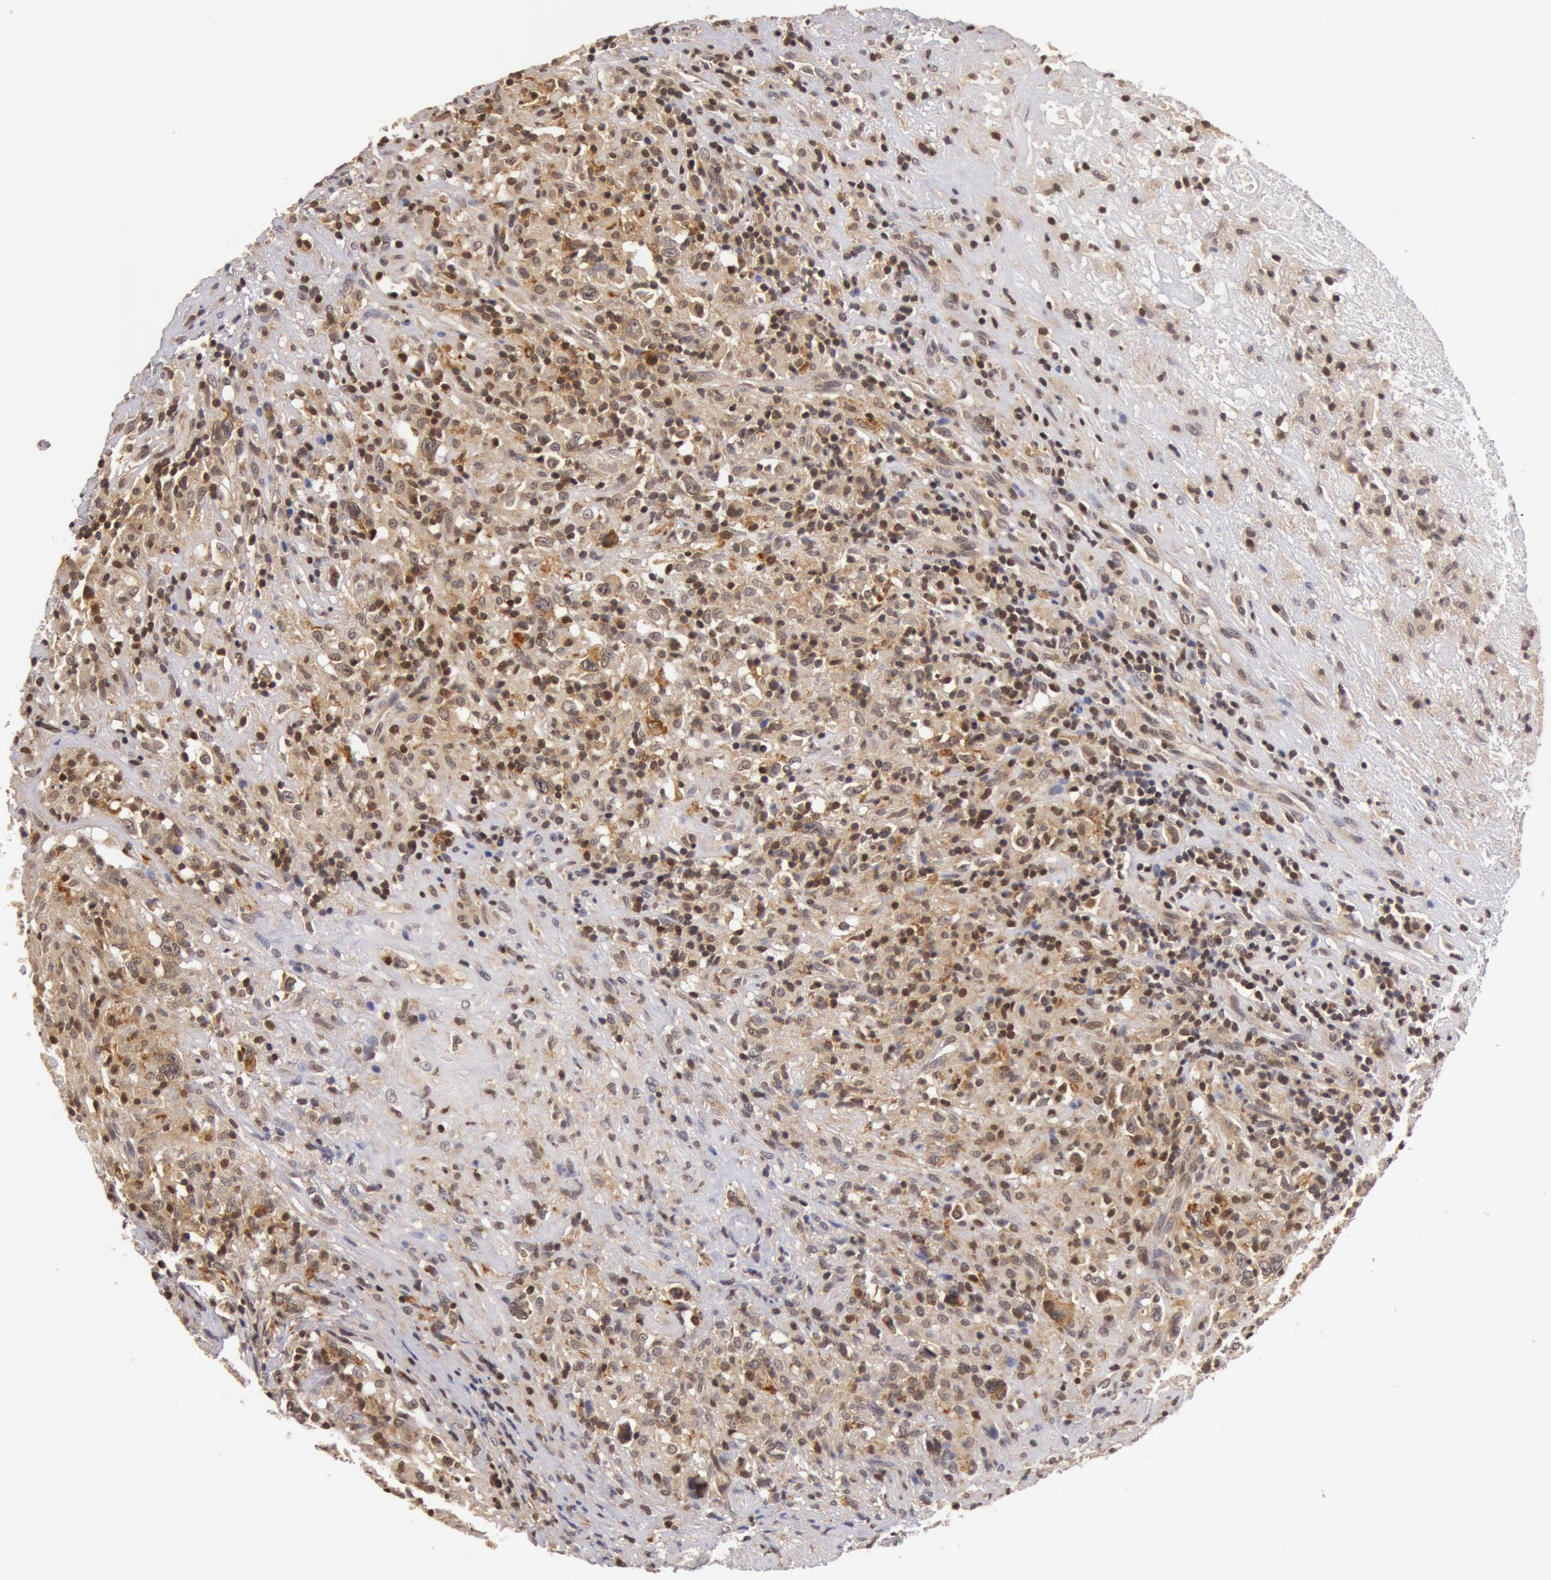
{"staining": {"intensity": "weak", "quantity": "25%-75%", "location": "cytoplasmic/membranous,nuclear"}, "tissue": "lymphoma", "cell_type": "Tumor cells", "image_type": "cancer", "snomed": [{"axis": "morphology", "description": "Hodgkin's disease, NOS"}, {"axis": "topography", "description": "Lymph node"}], "caption": "A histopathology image showing weak cytoplasmic/membranous and nuclear expression in approximately 25%-75% of tumor cells in Hodgkin's disease, as visualized by brown immunohistochemical staining.", "gene": "ZNF350", "patient": {"sex": "male", "age": 46}}